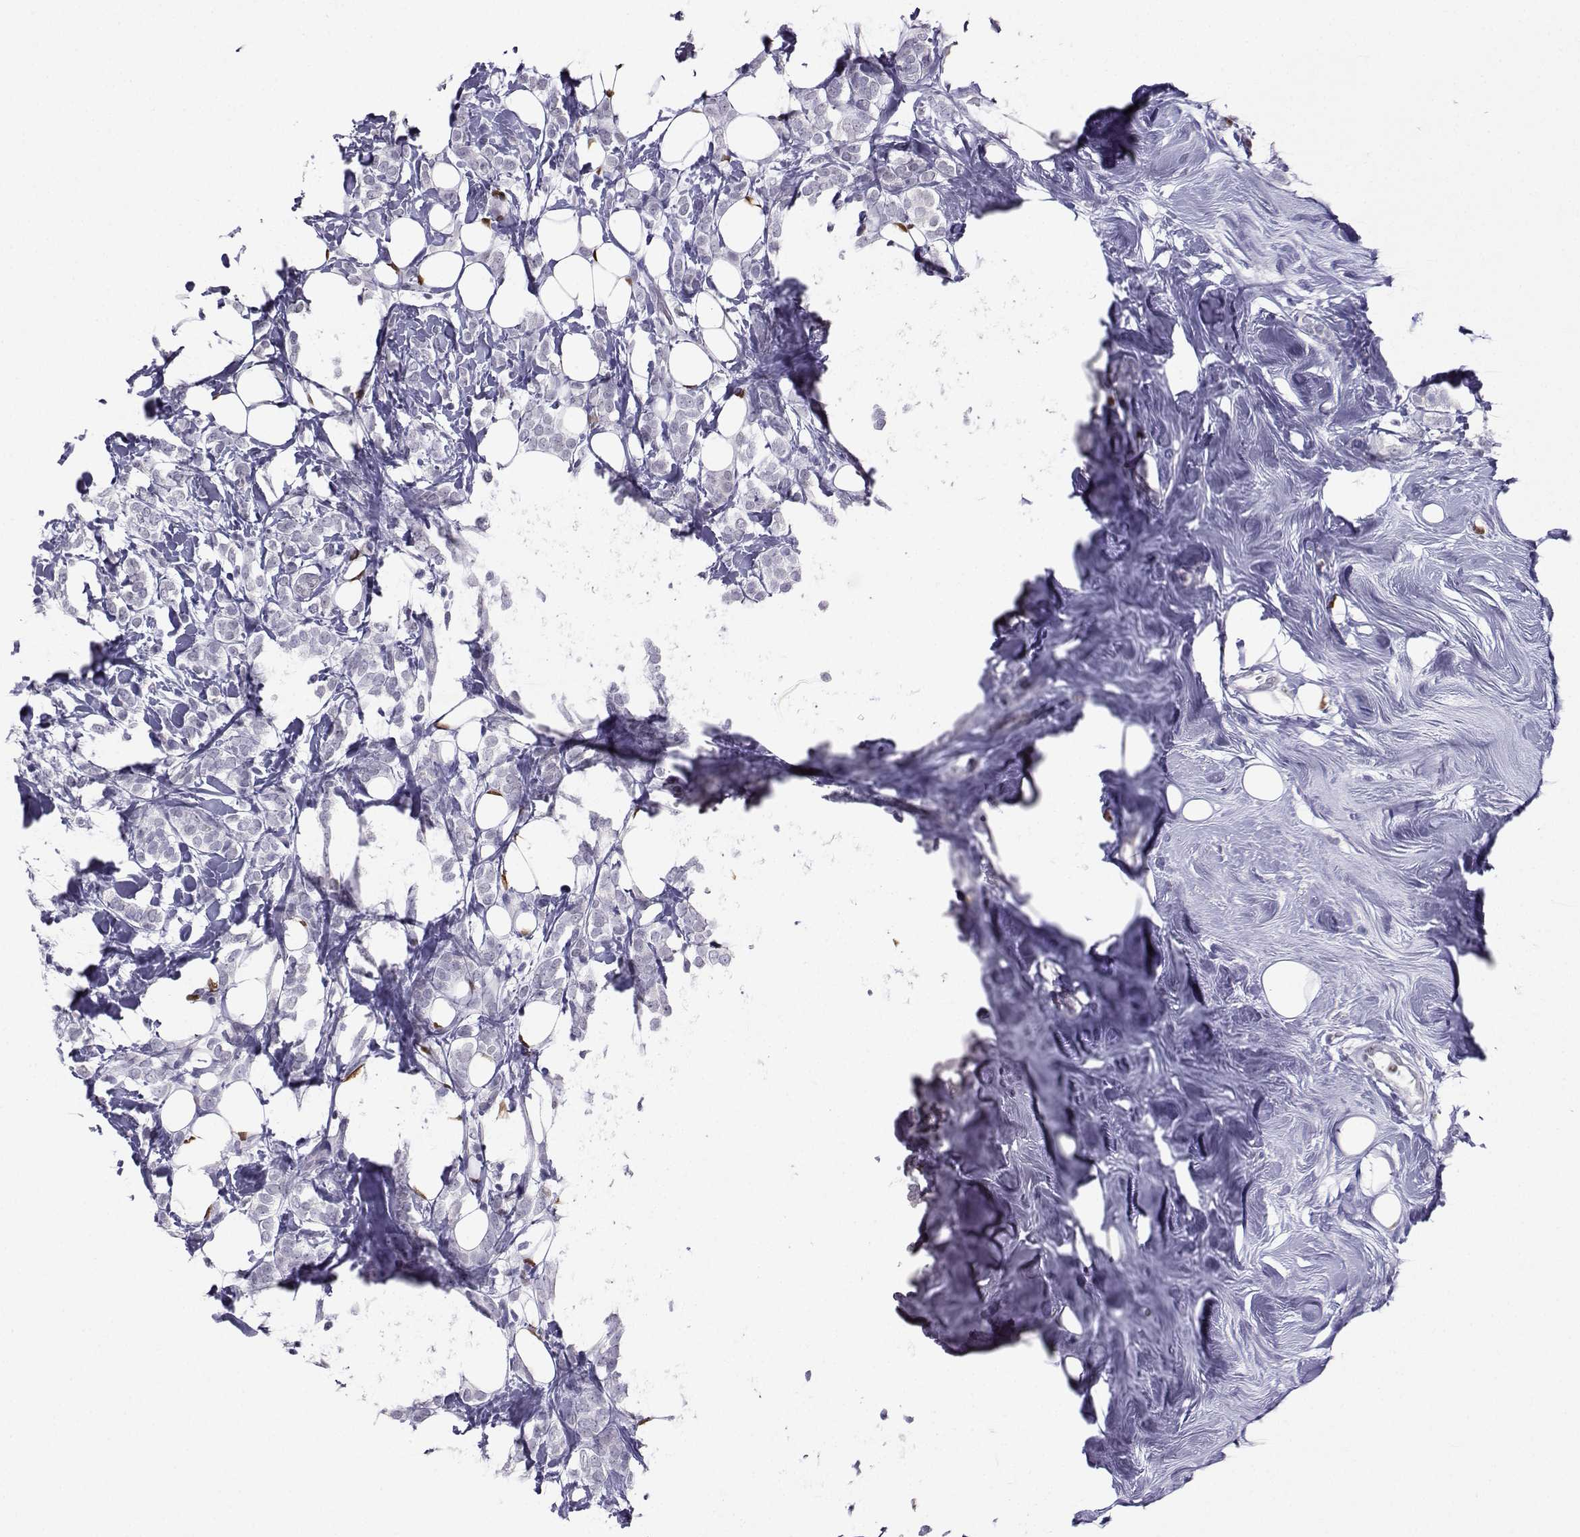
{"staining": {"intensity": "negative", "quantity": "none", "location": "none"}, "tissue": "breast cancer", "cell_type": "Tumor cells", "image_type": "cancer", "snomed": [{"axis": "morphology", "description": "Lobular carcinoma"}, {"axis": "topography", "description": "Breast"}], "caption": "Immunohistochemistry (IHC) histopathology image of neoplastic tissue: breast cancer (lobular carcinoma) stained with DAB shows no significant protein expression in tumor cells.", "gene": "TEDC2", "patient": {"sex": "female", "age": 49}}